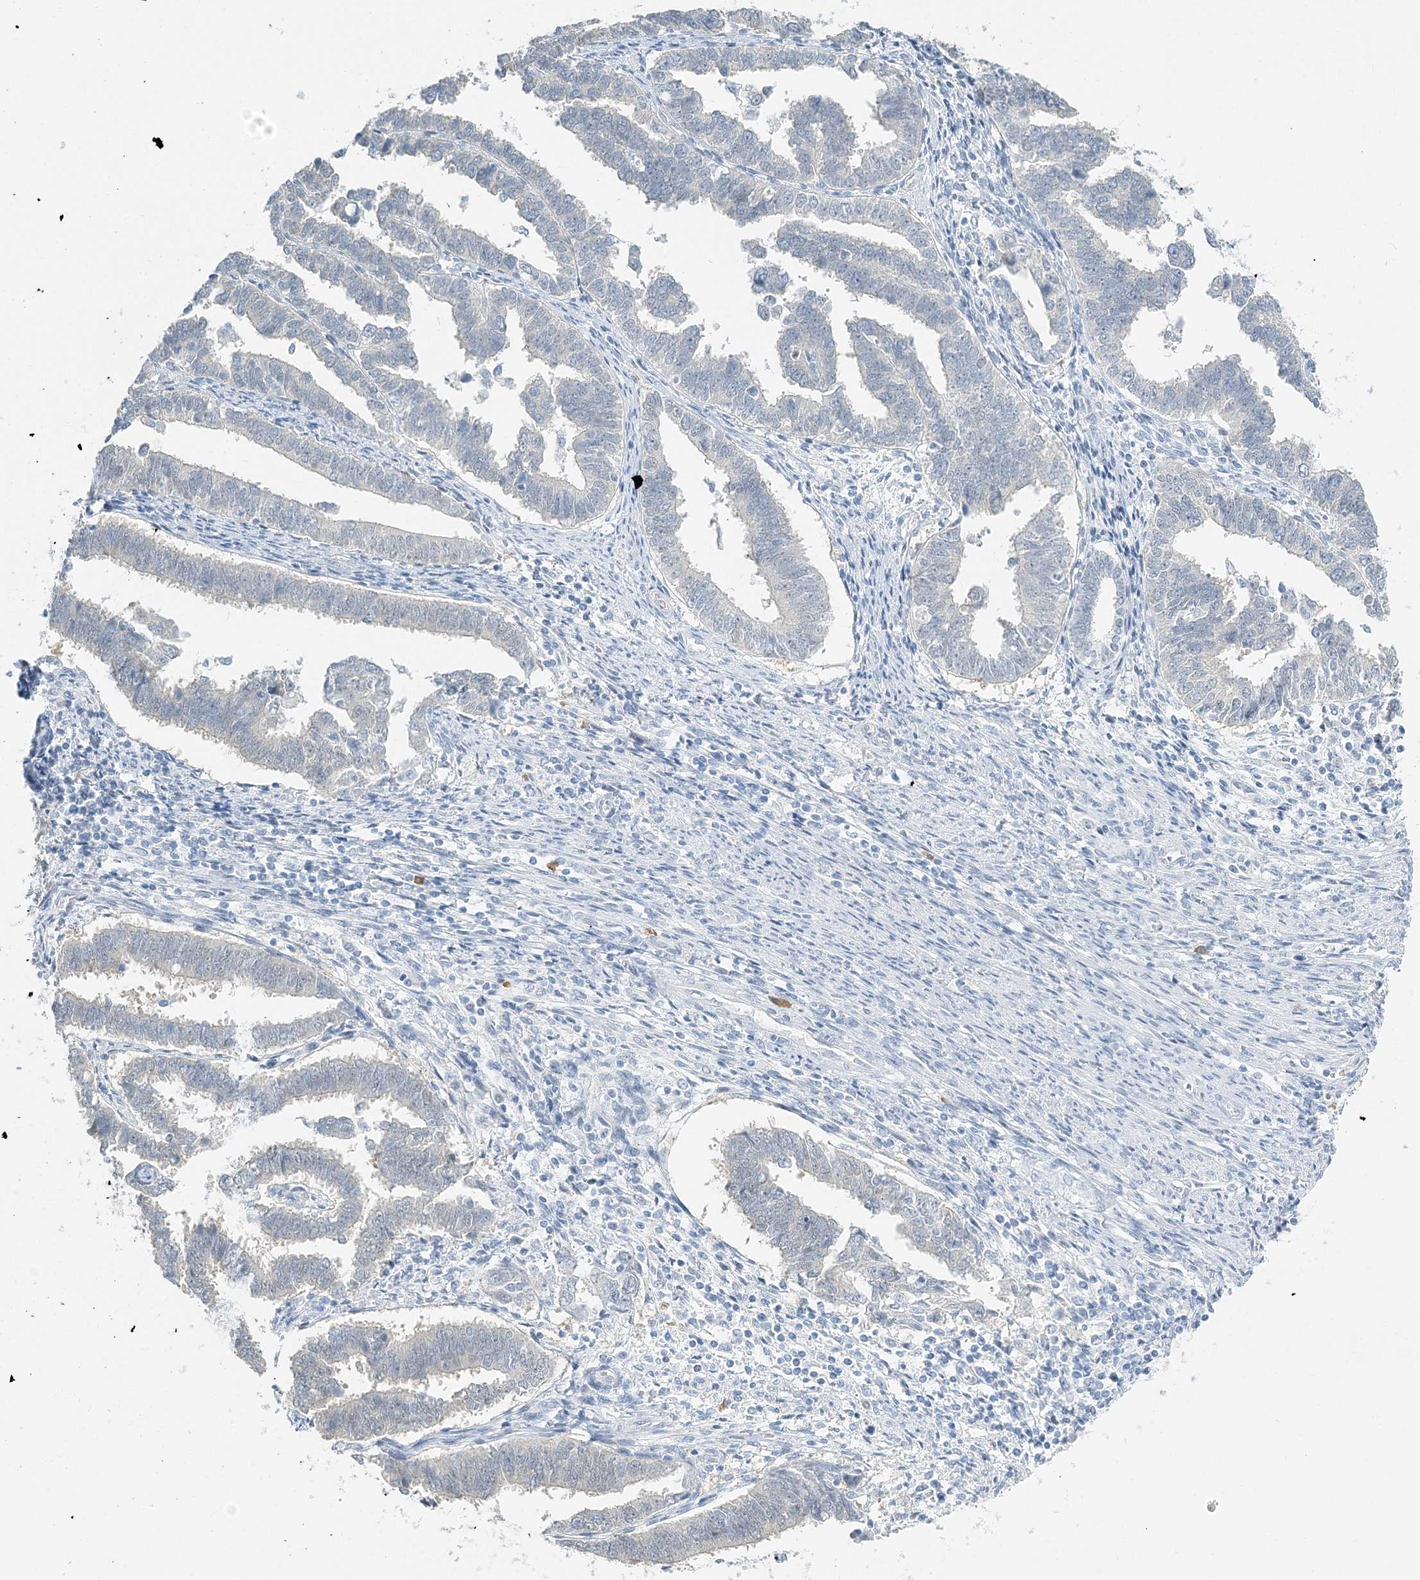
{"staining": {"intensity": "negative", "quantity": "none", "location": "none"}, "tissue": "endometrial cancer", "cell_type": "Tumor cells", "image_type": "cancer", "snomed": [{"axis": "morphology", "description": "Adenocarcinoma, NOS"}, {"axis": "topography", "description": "Endometrium"}], "caption": "Human adenocarcinoma (endometrial) stained for a protein using immunohistochemistry exhibits no positivity in tumor cells.", "gene": "VILL", "patient": {"sex": "female", "age": 75}}